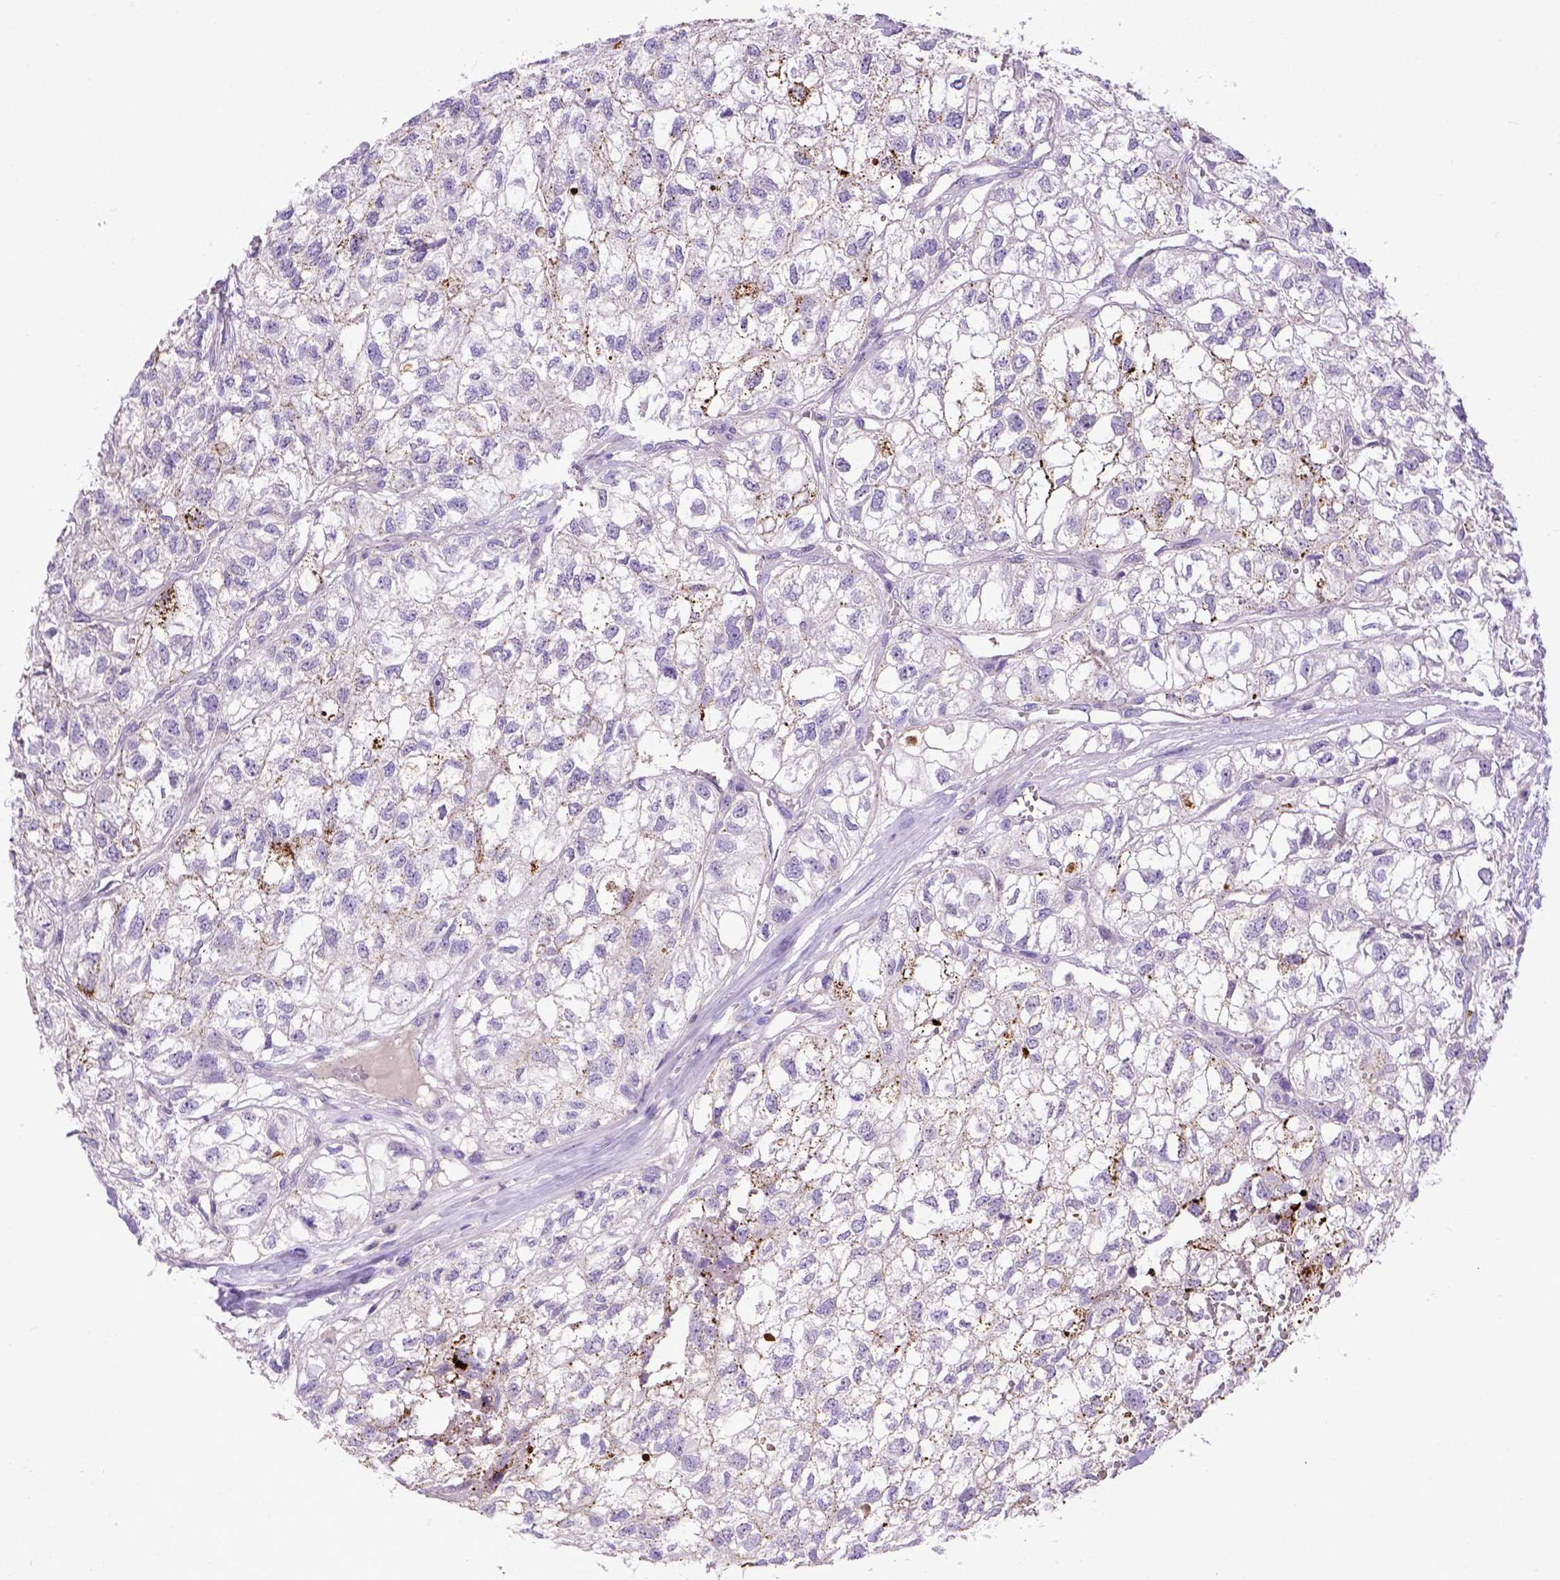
{"staining": {"intensity": "negative", "quantity": "none", "location": "none"}, "tissue": "renal cancer", "cell_type": "Tumor cells", "image_type": "cancer", "snomed": [{"axis": "morphology", "description": "Adenocarcinoma, NOS"}, {"axis": "topography", "description": "Kidney"}], "caption": "IHC photomicrograph of renal adenocarcinoma stained for a protein (brown), which displays no staining in tumor cells.", "gene": "ADAM12", "patient": {"sex": "male", "age": 56}}